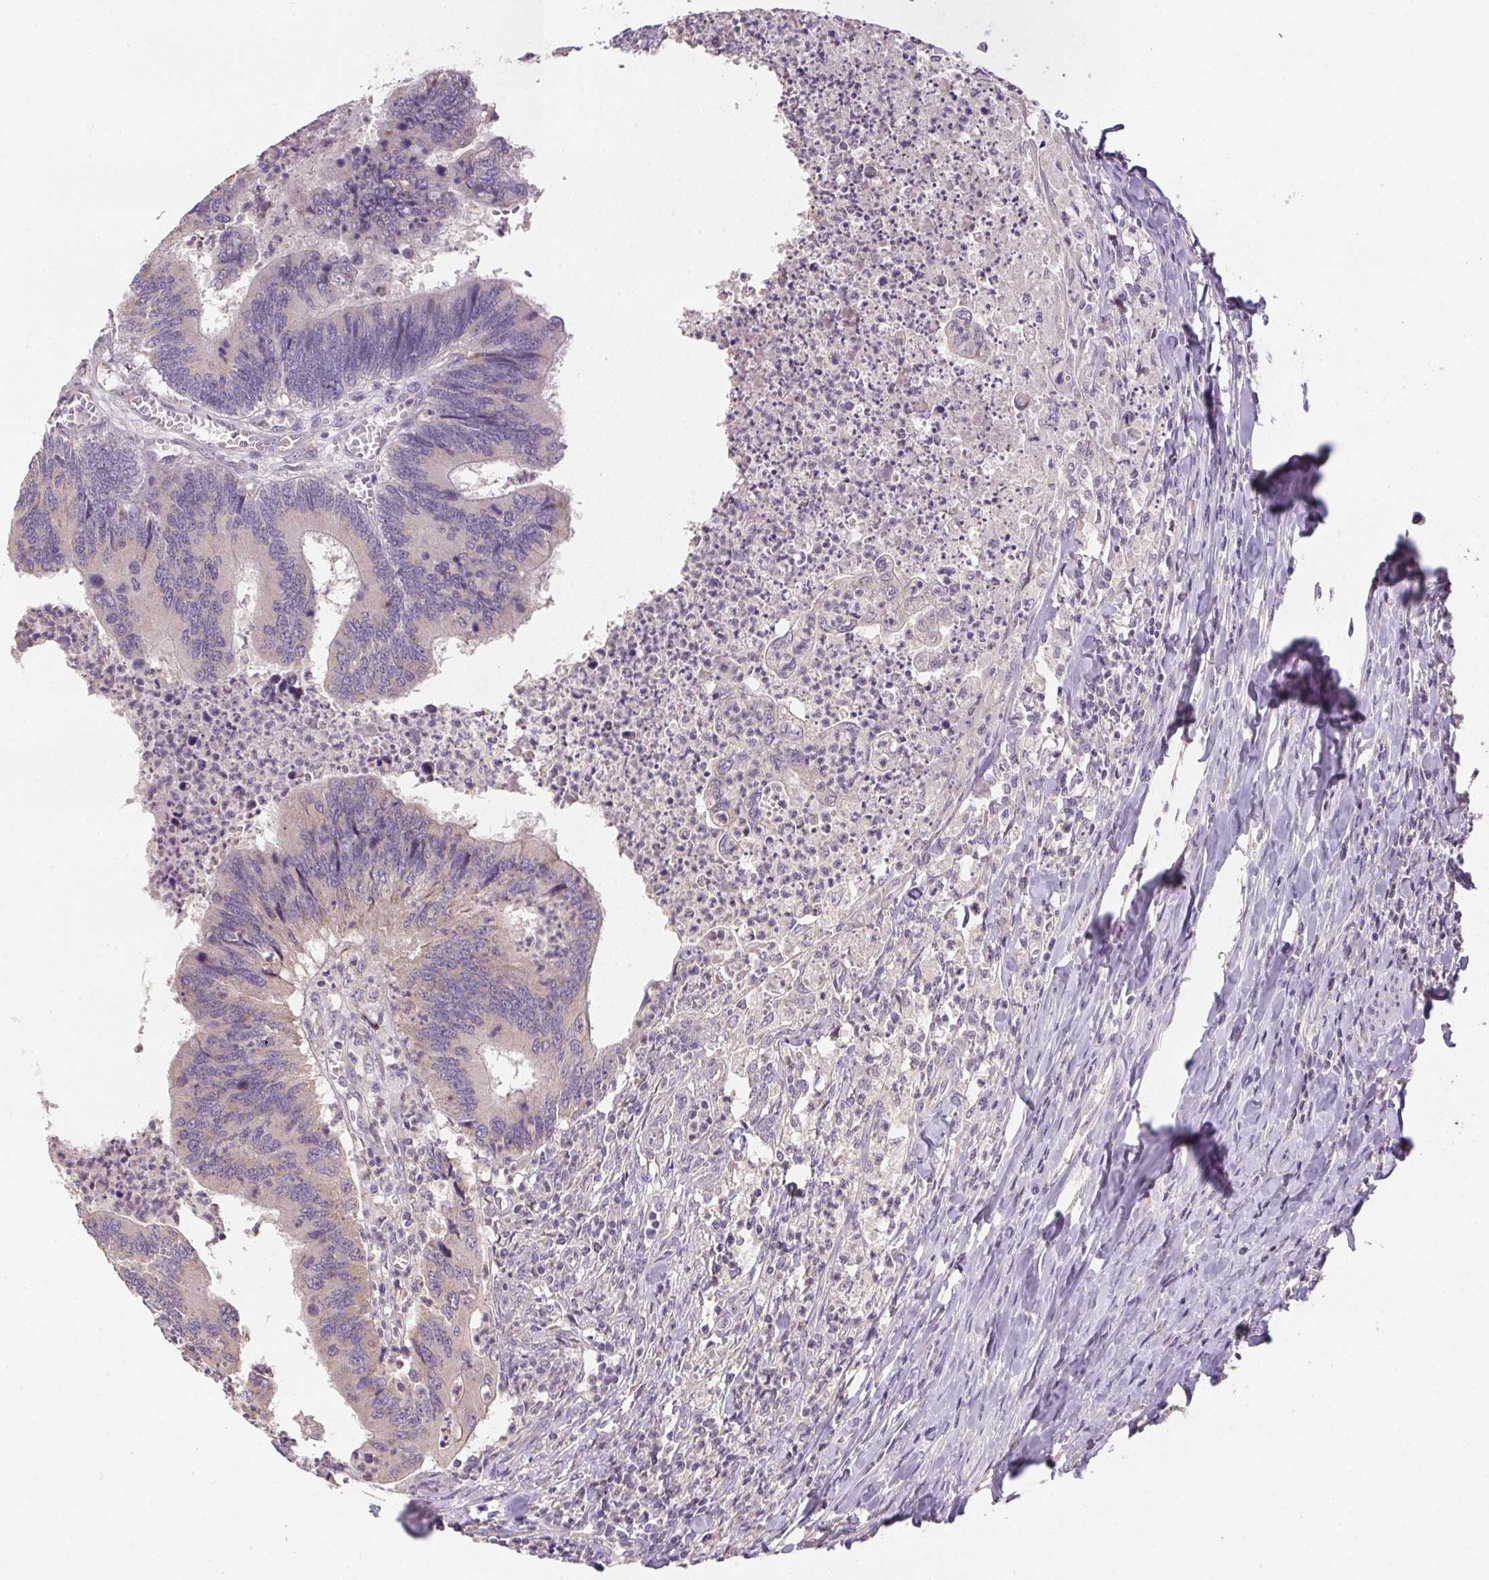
{"staining": {"intensity": "negative", "quantity": "none", "location": "none"}, "tissue": "colorectal cancer", "cell_type": "Tumor cells", "image_type": "cancer", "snomed": [{"axis": "morphology", "description": "Adenocarcinoma, NOS"}, {"axis": "topography", "description": "Colon"}], "caption": "A high-resolution image shows immunohistochemistry (IHC) staining of colorectal adenocarcinoma, which demonstrates no significant staining in tumor cells.", "gene": "SPACA9", "patient": {"sex": "female", "age": 67}}